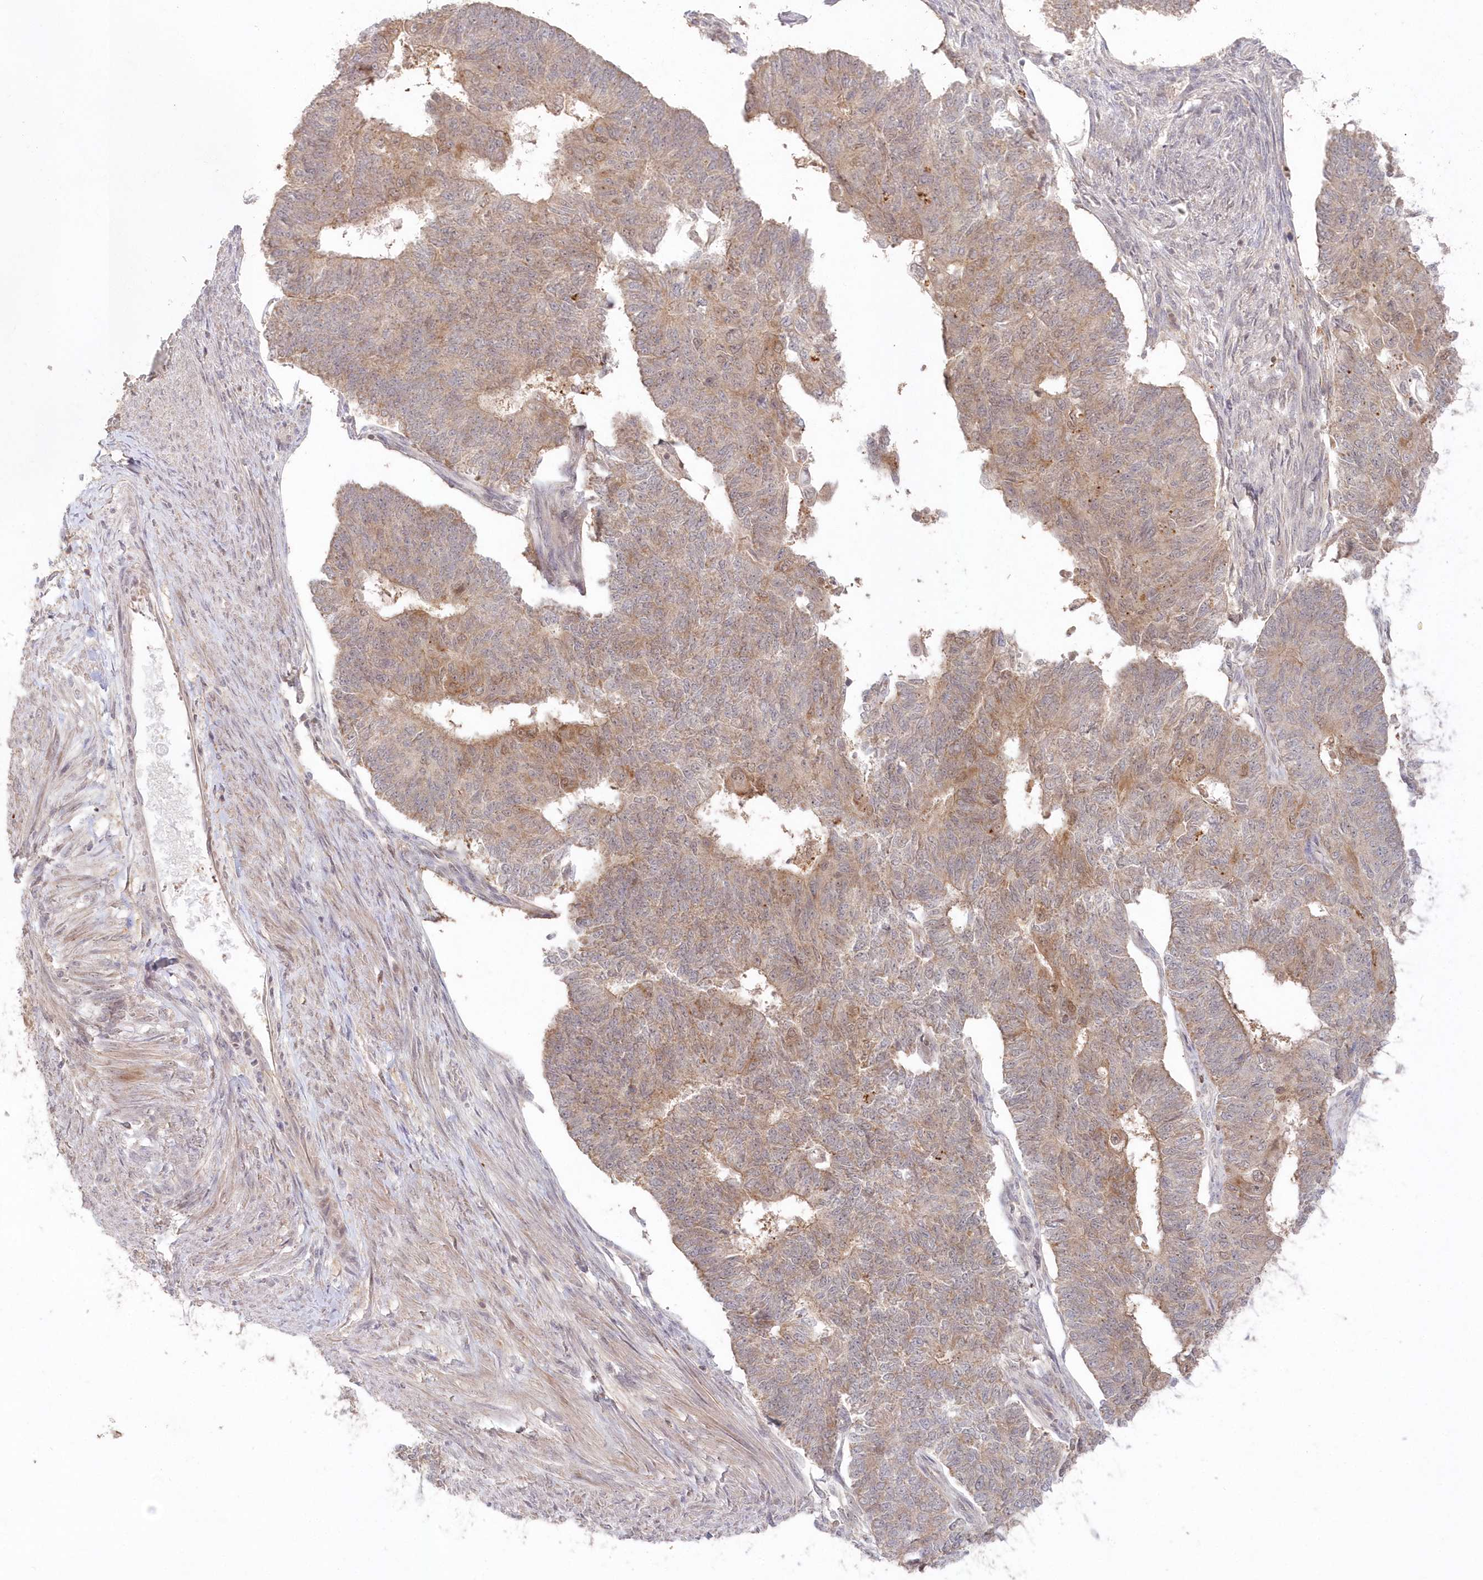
{"staining": {"intensity": "moderate", "quantity": "25%-75%", "location": "cytoplasmic/membranous"}, "tissue": "endometrial cancer", "cell_type": "Tumor cells", "image_type": "cancer", "snomed": [{"axis": "morphology", "description": "Adenocarcinoma, NOS"}, {"axis": "topography", "description": "Endometrium"}], "caption": "Moderate cytoplasmic/membranous expression is appreciated in about 25%-75% of tumor cells in endometrial cancer. The staining was performed using DAB (3,3'-diaminobenzidine), with brown indicating positive protein expression. Nuclei are stained blue with hematoxylin.", "gene": "ASCC1", "patient": {"sex": "female", "age": 32}}